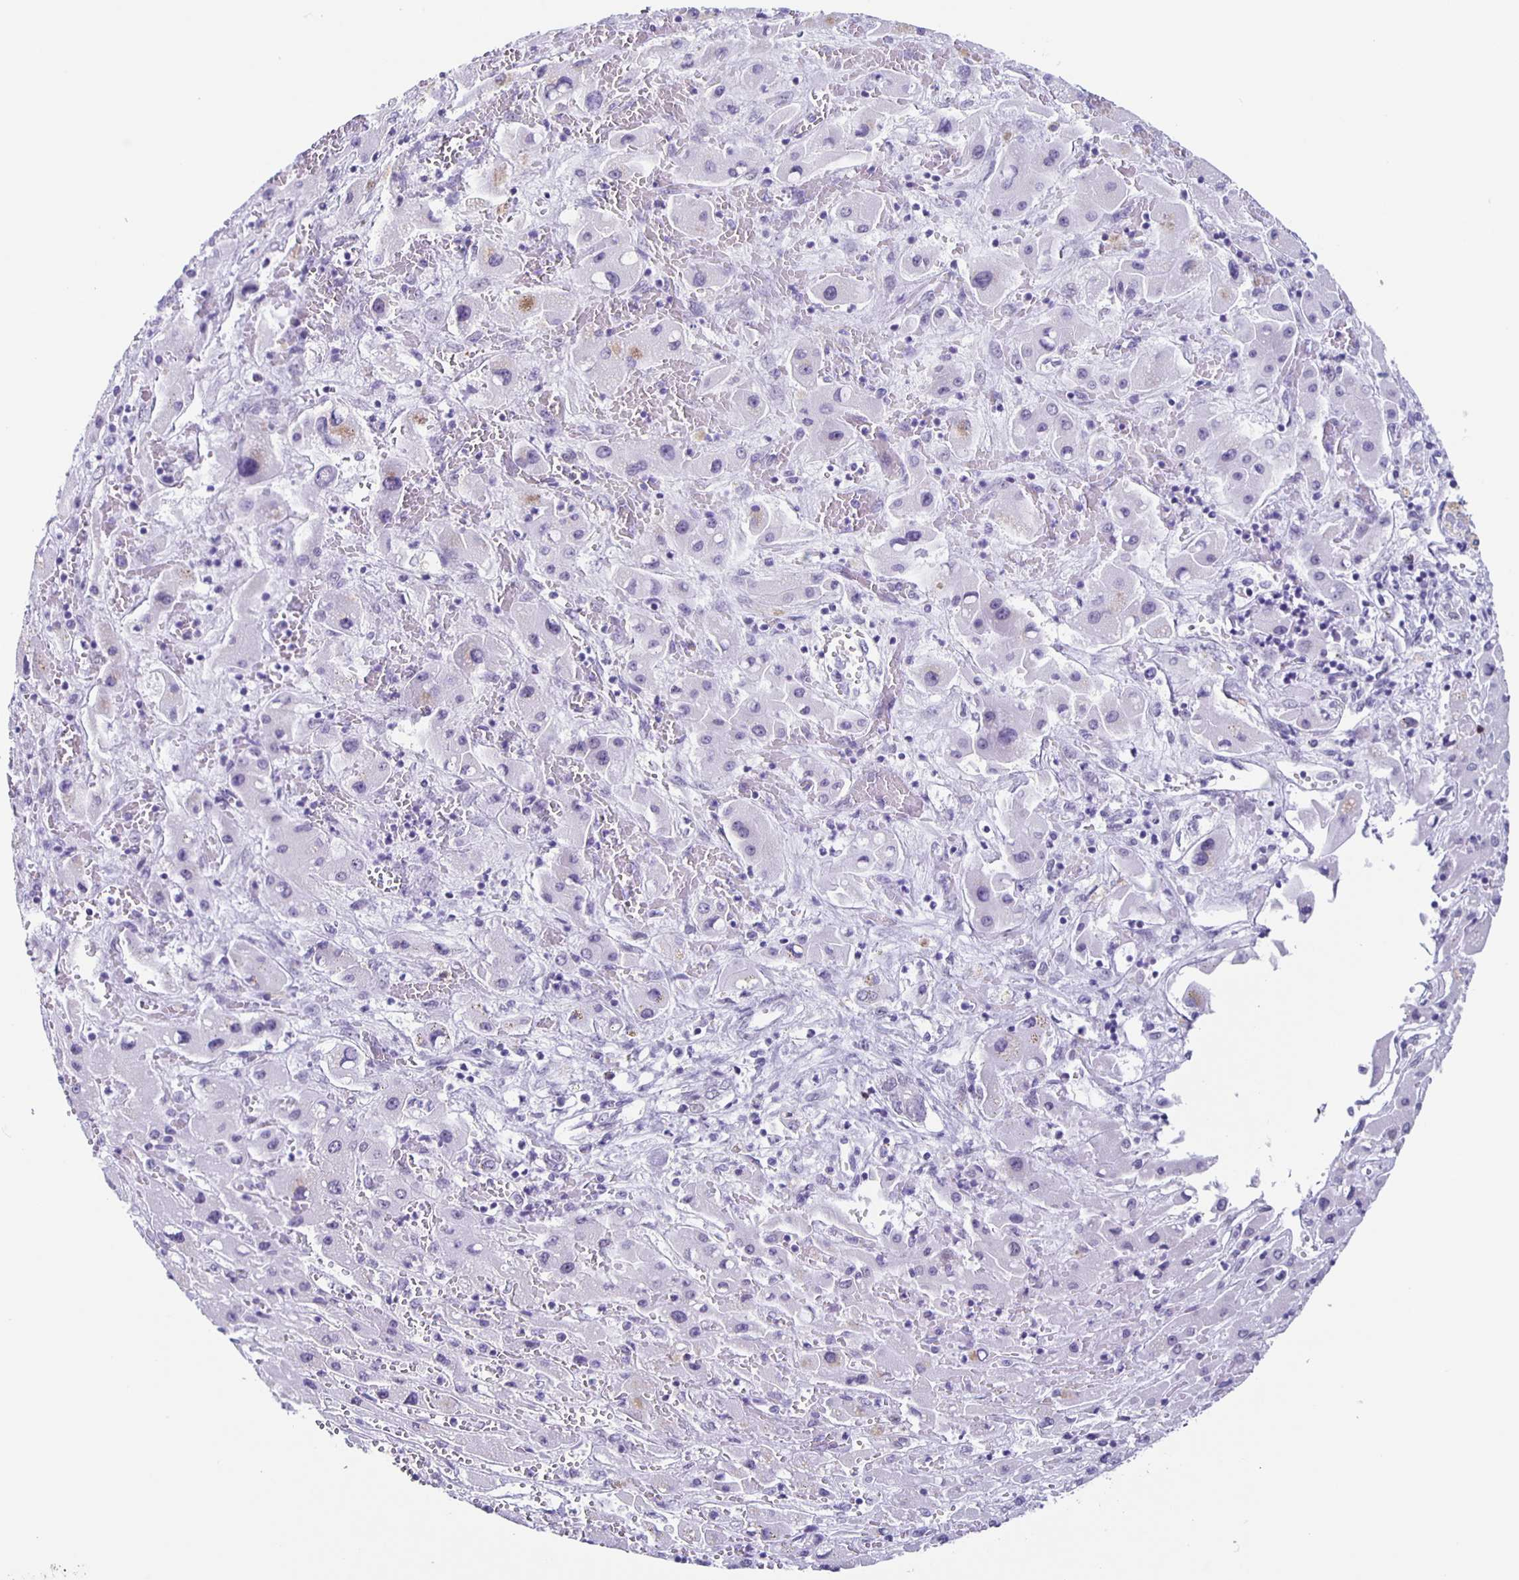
{"staining": {"intensity": "negative", "quantity": "none", "location": "none"}, "tissue": "liver cancer", "cell_type": "Tumor cells", "image_type": "cancer", "snomed": [{"axis": "morphology", "description": "Carcinoma, Hepatocellular, NOS"}, {"axis": "topography", "description": "Liver"}], "caption": "An immunohistochemistry micrograph of liver cancer (hepatocellular carcinoma) is shown. There is no staining in tumor cells of liver cancer (hepatocellular carcinoma).", "gene": "TPPP", "patient": {"sex": "female", "age": 73}}